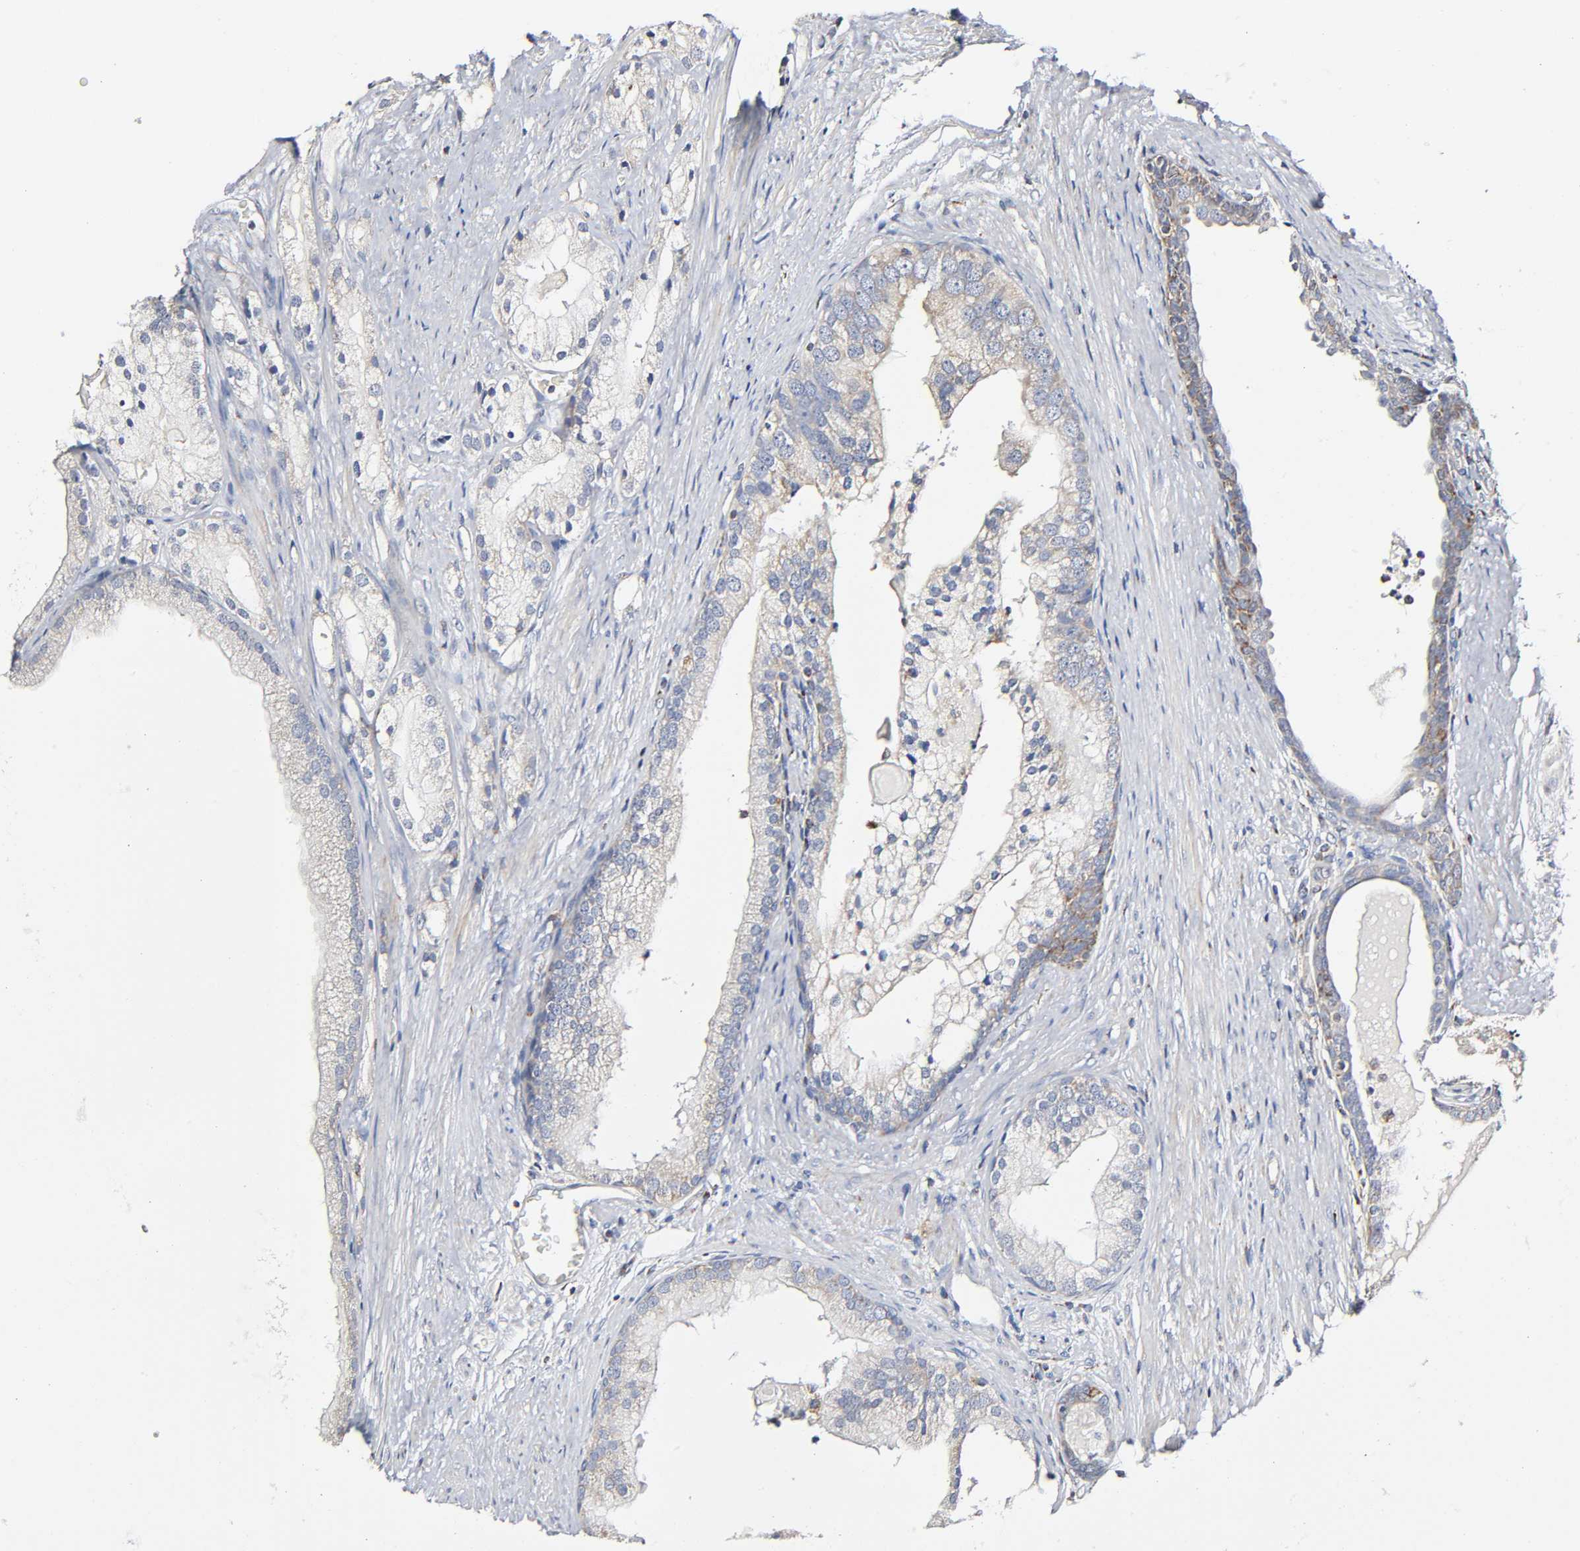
{"staining": {"intensity": "negative", "quantity": "none", "location": "none"}, "tissue": "prostate cancer", "cell_type": "Tumor cells", "image_type": "cancer", "snomed": [{"axis": "morphology", "description": "Adenocarcinoma, Low grade"}, {"axis": "topography", "description": "Prostate"}], "caption": "This is an IHC image of prostate cancer (low-grade adenocarcinoma). There is no positivity in tumor cells.", "gene": "BAK1", "patient": {"sex": "male", "age": 69}}